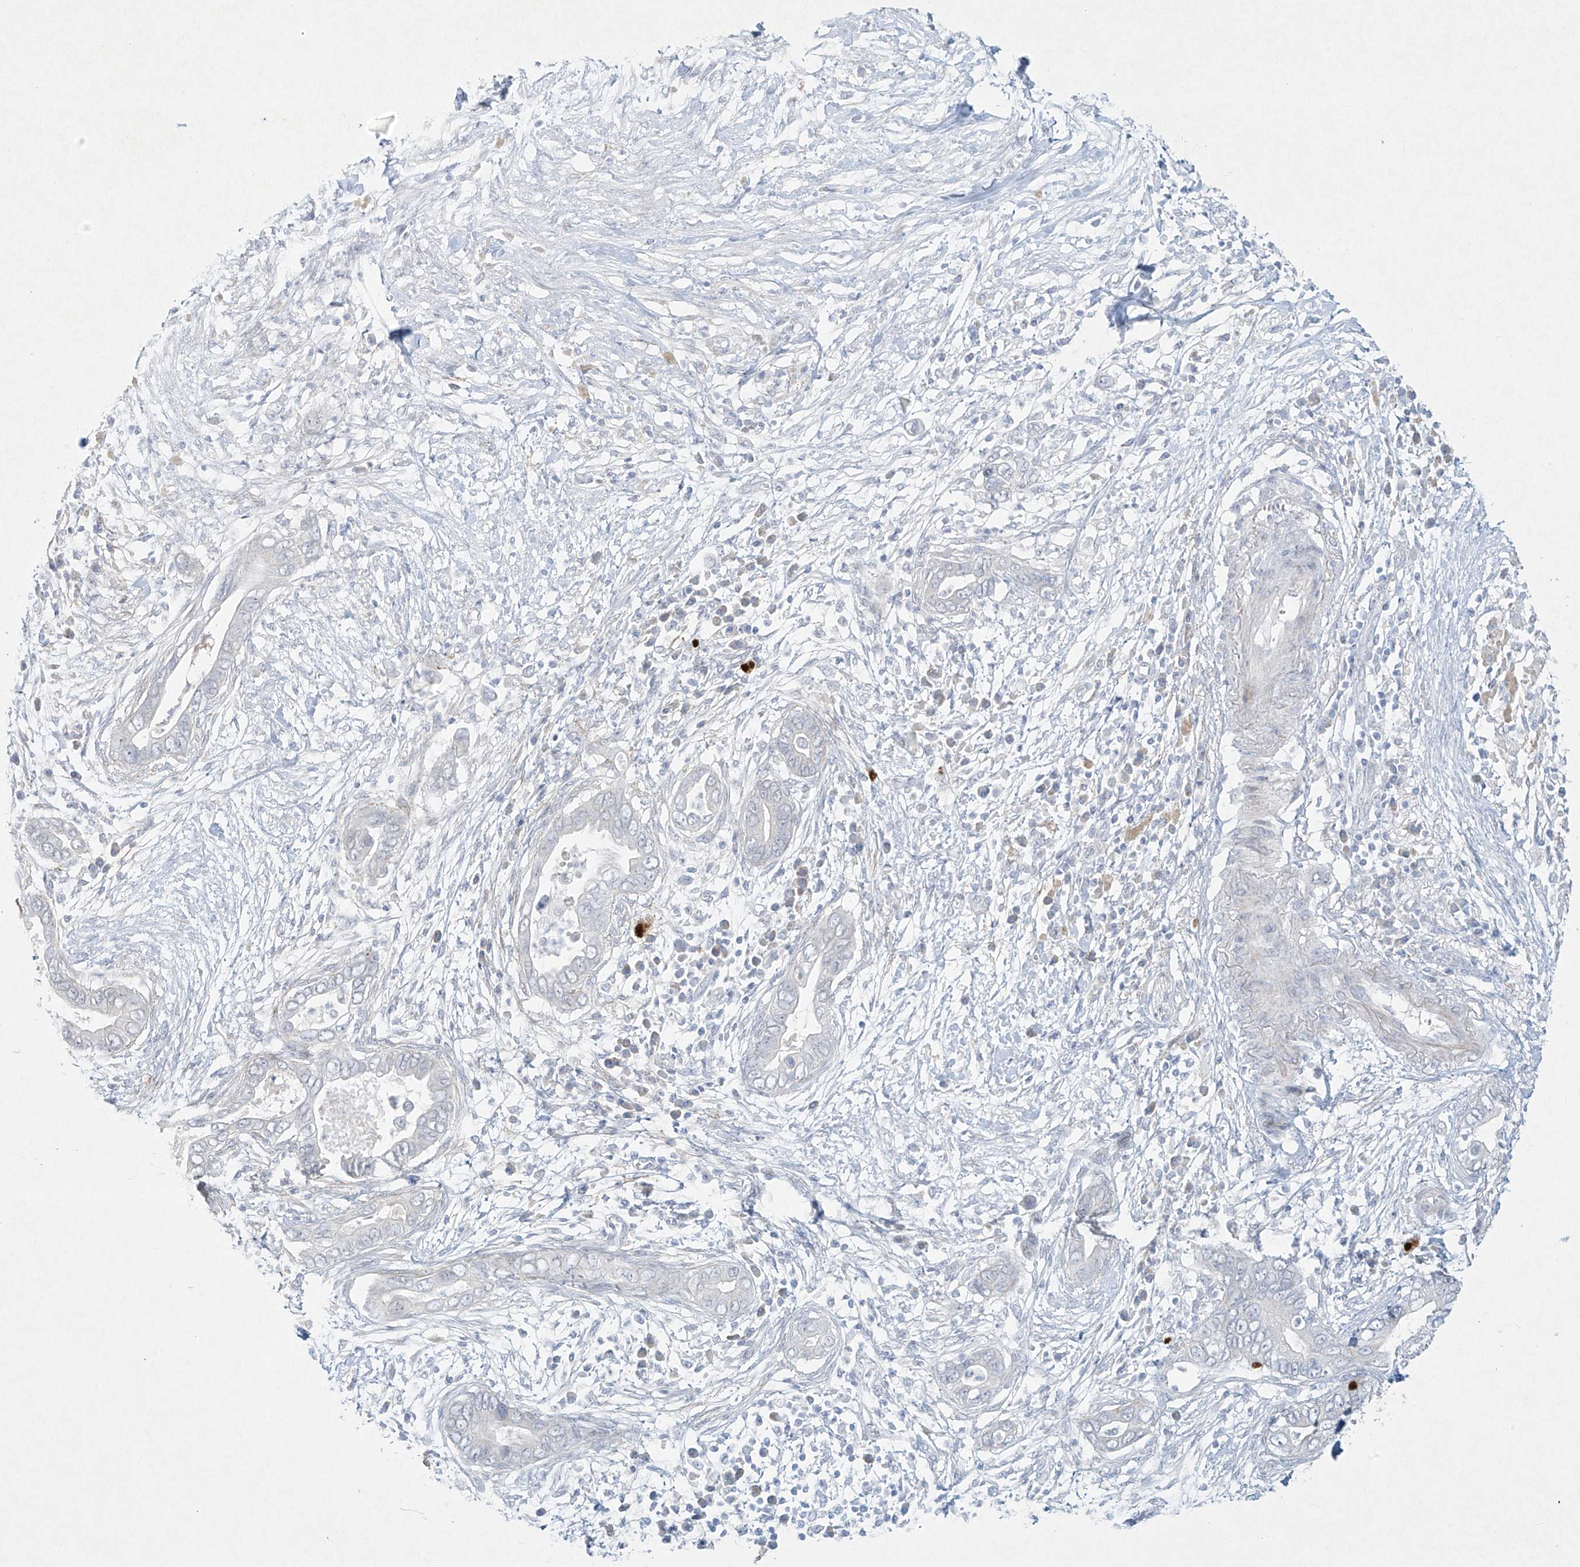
{"staining": {"intensity": "negative", "quantity": "none", "location": "none"}, "tissue": "pancreatic cancer", "cell_type": "Tumor cells", "image_type": "cancer", "snomed": [{"axis": "morphology", "description": "Adenocarcinoma, NOS"}, {"axis": "topography", "description": "Pancreas"}], "caption": "The image demonstrates no staining of tumor cells in pancreatic adenocarcinoma.", "gene": "PAX6", "patient": {"sex": "male", "age": 75}}